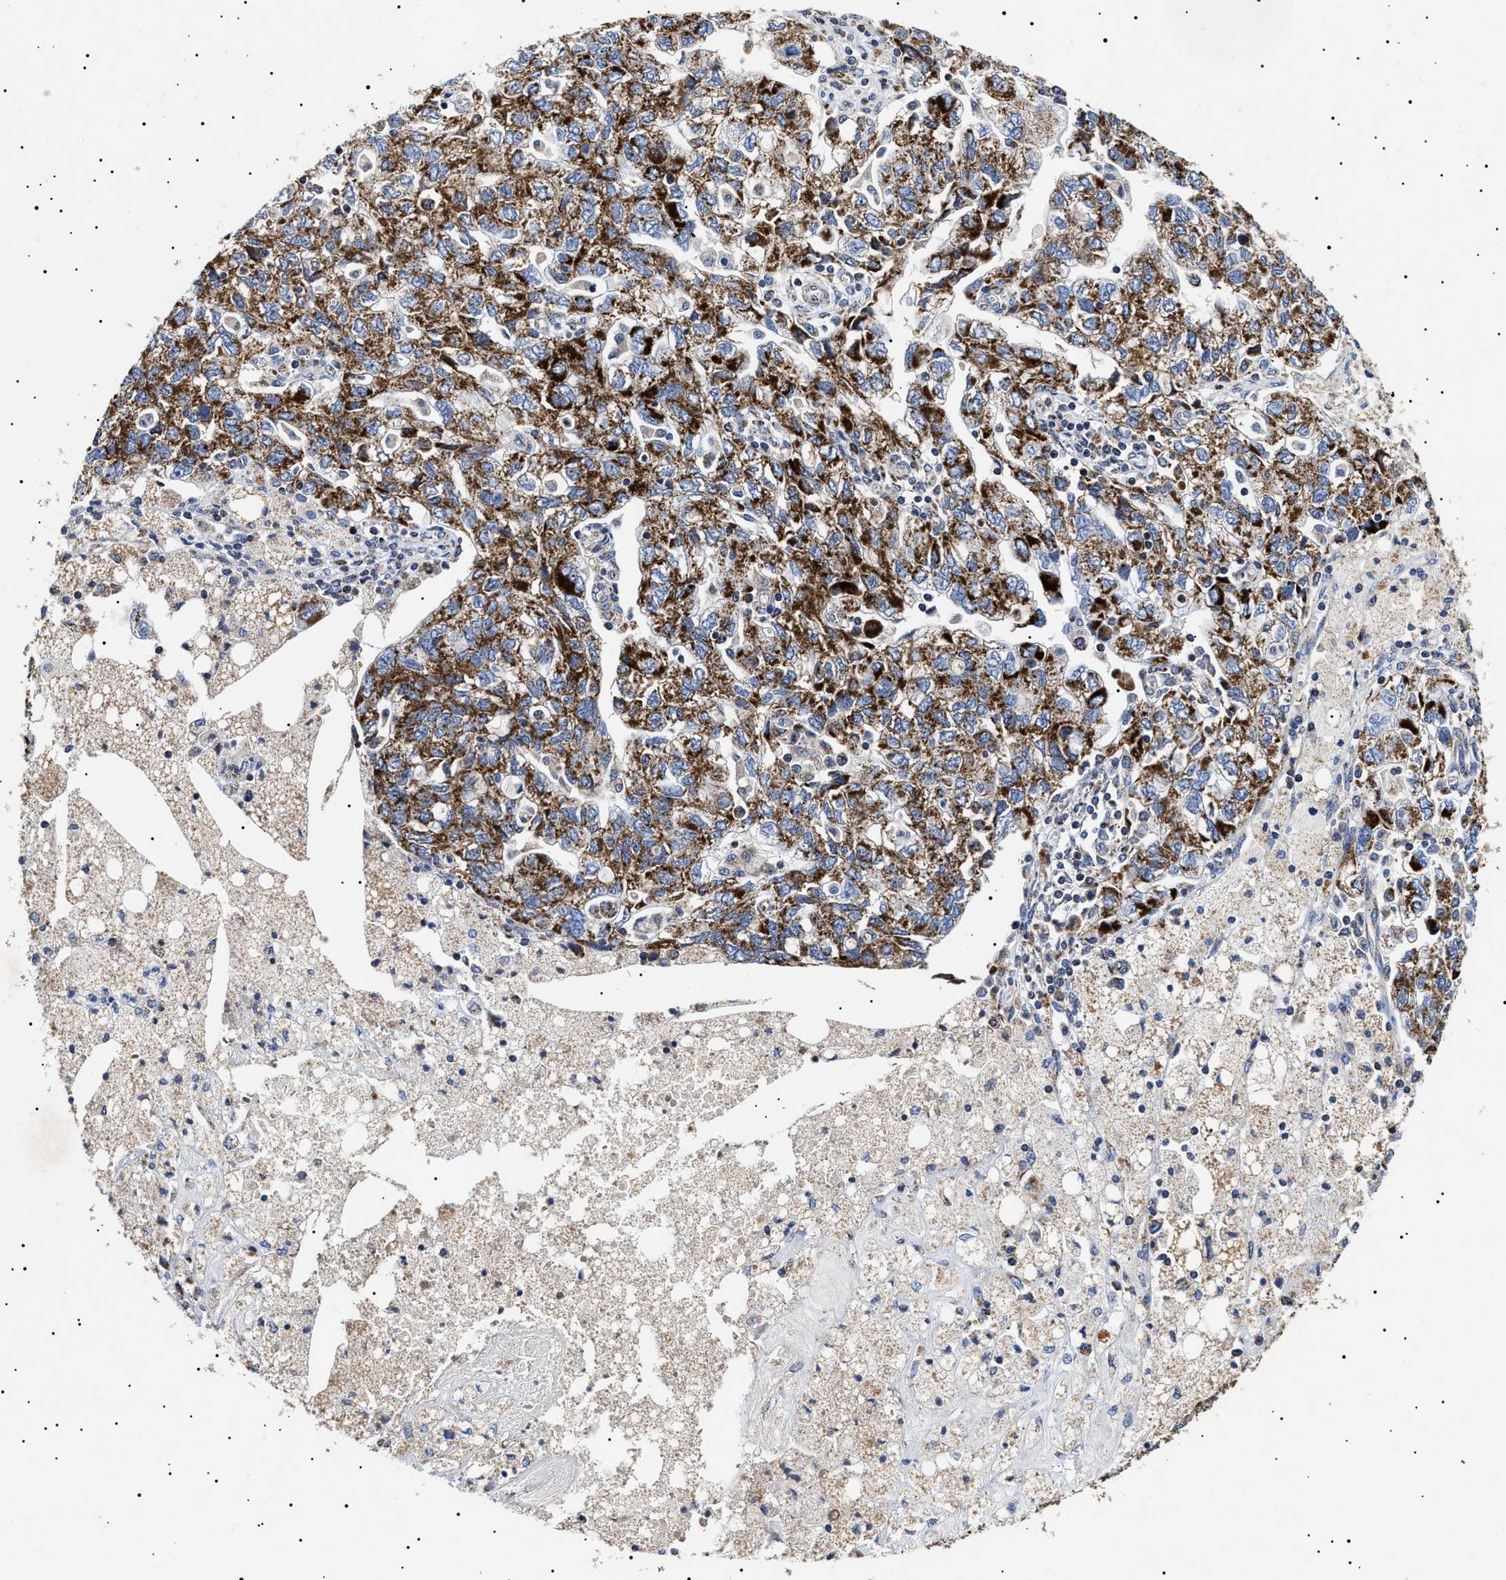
{"staining": {"intensity": "strong", "quantity": ">75%", "location": "cytoplasmic/membranous"}, "tissue": "ovarian cancer", "cell_type": "Tumor cells", "image_type": "cancer", "snomed": [{"axis": "morphology", "description": "Carcinoma, NOS"}, {"axis": "morphology", "description": "Cystadenocarcinoma, serous, NOS"}, {"axis": "topography", "description": "Ovary"}], "caption": "A photomicrograph of ovarian cancer (serous cystadenocarcinoma) stained for a protein shows strong cytoplasmic/membranous brown staining in tumor cells. The staining was performed using DAB to visualize the protein expression in brown, while the nuclei were stained in blue with hematoxylin (Magnification: 20x).", "gene": "CHRDL2", "patient": {"sex": "female", "age": 69}}